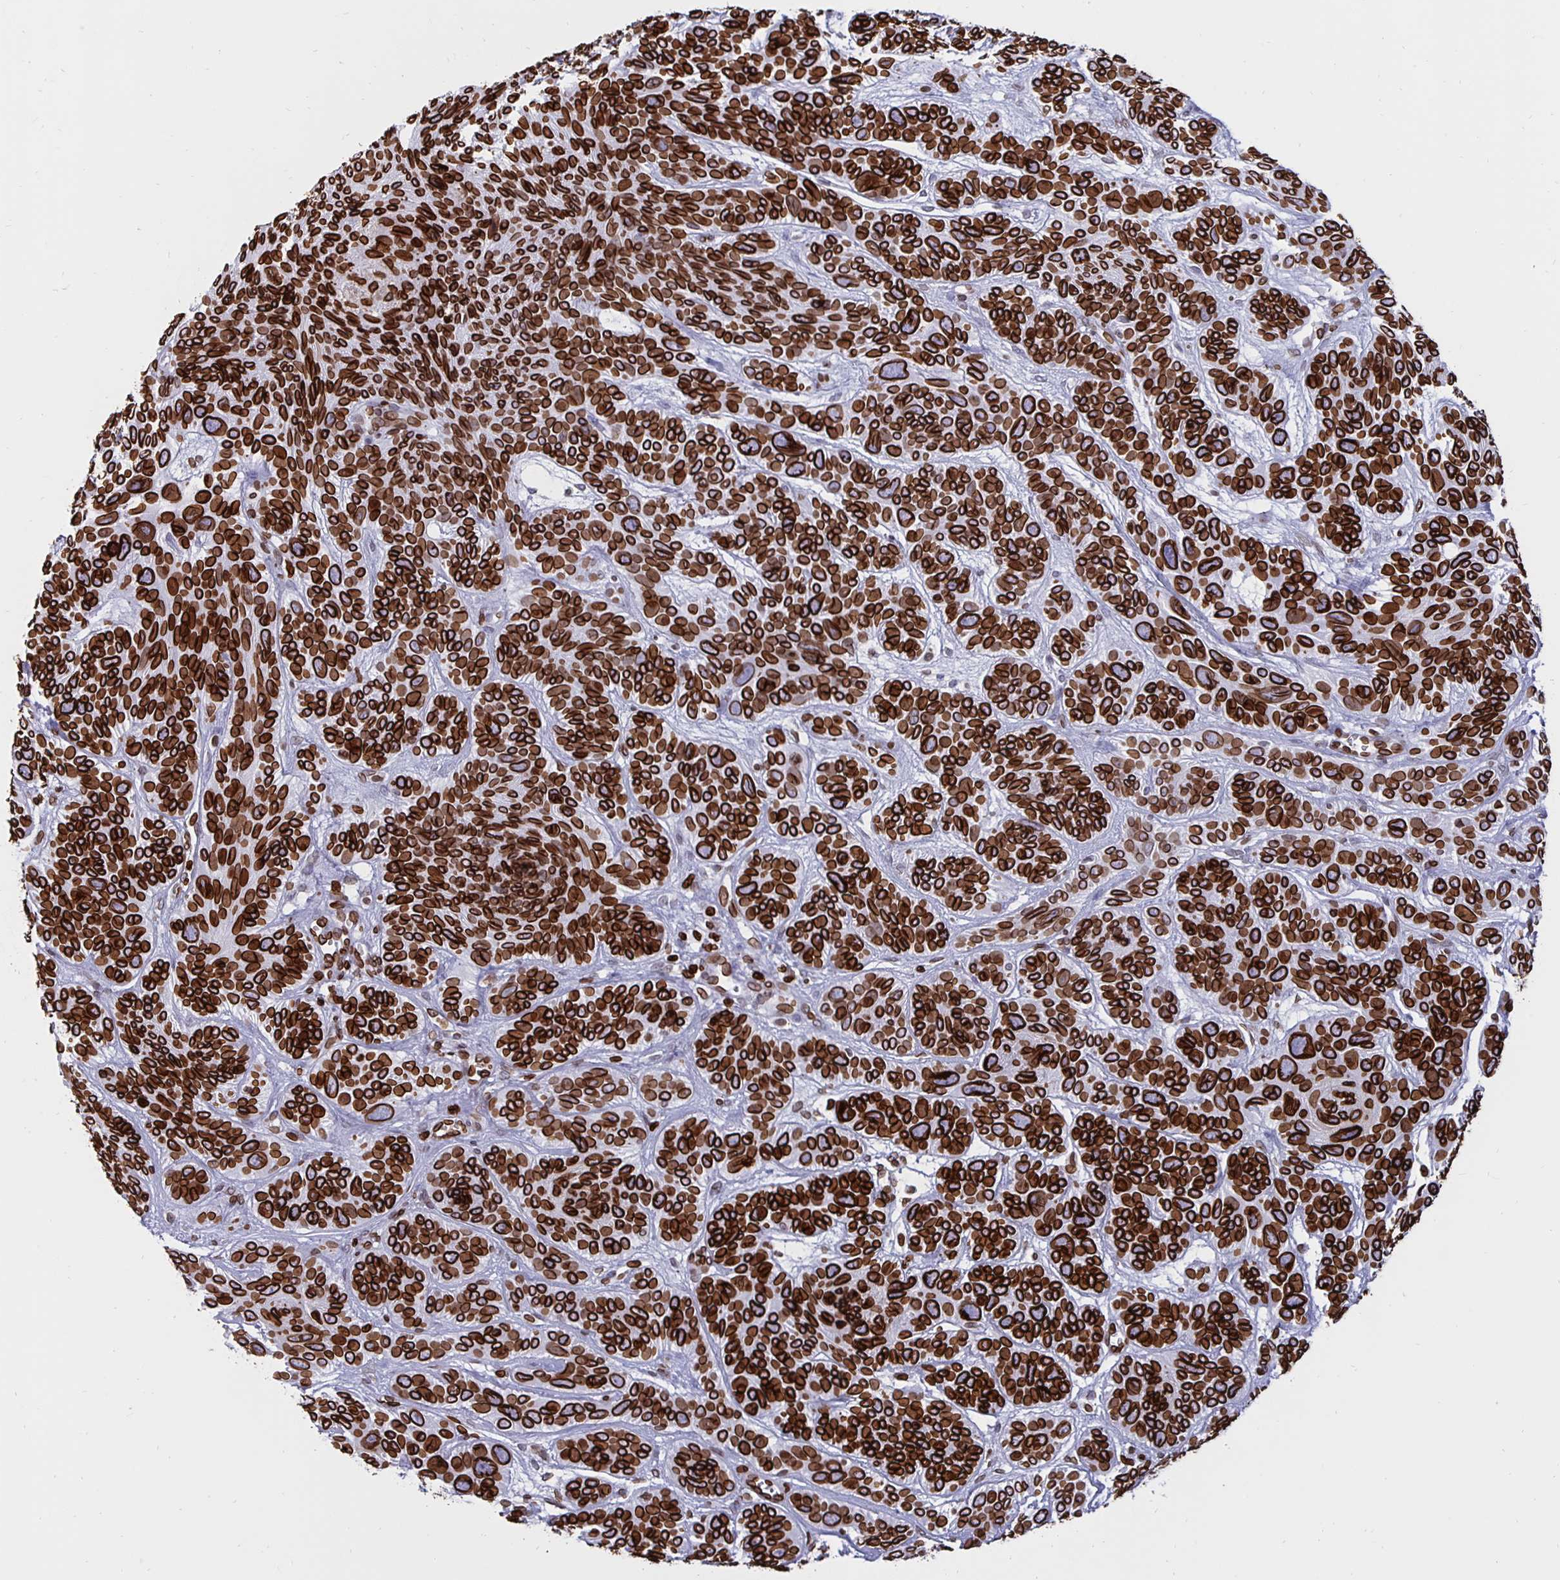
{"staining": {"intensity": "strong", "quantity": ">75%", "location": "cytoplasmic/membranous,nuclear"}, "tissue": "skin cancer", "cell_type": "Tumor cells", "image_type": "cancer", "snomed": [{"axis": "morphology", "description": "Basal cell carcinoma"}, {"axis": "topography", "description": "Skin"}, {"axis": "topography", "description": "Skin of face"}], "caption": "Strong cytoplasmic/membranous and nuclear expression is appreciated in about >75% of tumor cells in skin cancer. The staining is performed using DAB (3,3'-diaminobenzidine) brown chromogen to label protein expression. The nuclei are counter-stained blue using hematoxylin.", "gene": "LMNB1", "patient": {"sex": "male", "age": 73}}